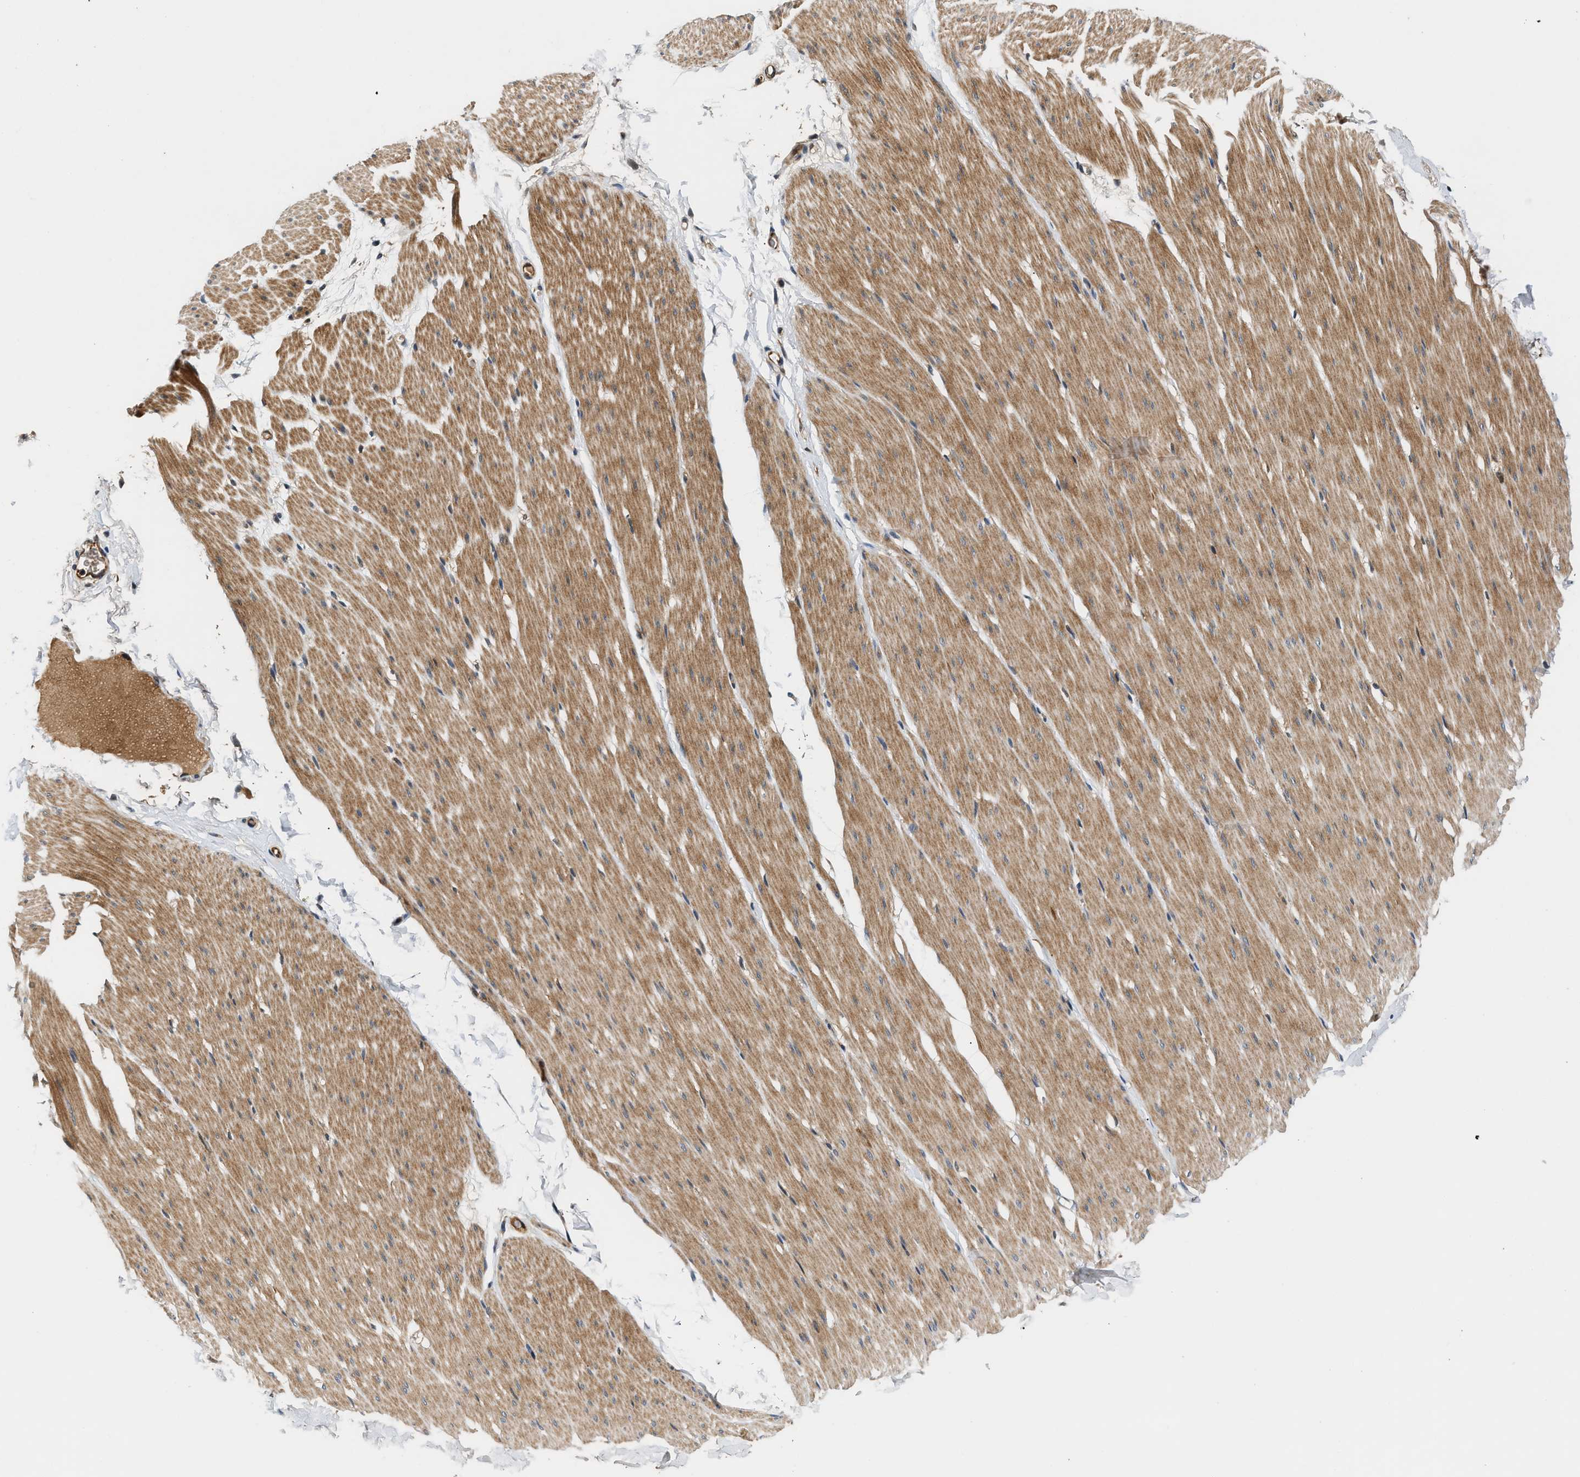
{"staining": {"intensity": "moderate", "quantity": ">75%", "location": "cytoplasmic/membranous"}, "tissue": "smooth muscle", "cell_type": "Smooth muscle cells", "image_type": "normal", "snomed": [{"axis": "morphology", "description": "Normal tissue, NOS"}, {"axis": "topography", "description": "Smooth muscle"}, {"axis": "topography", "description": "Colon"}], "caption": "Protein expression analysis of unremarkable human smooth muscle reveals moderate cytoplasmic/membranous positivity in approximately >75% of smooth muscle cells.", "gene": "TUT7", "patient": {"sex": "male", "age": 67}}